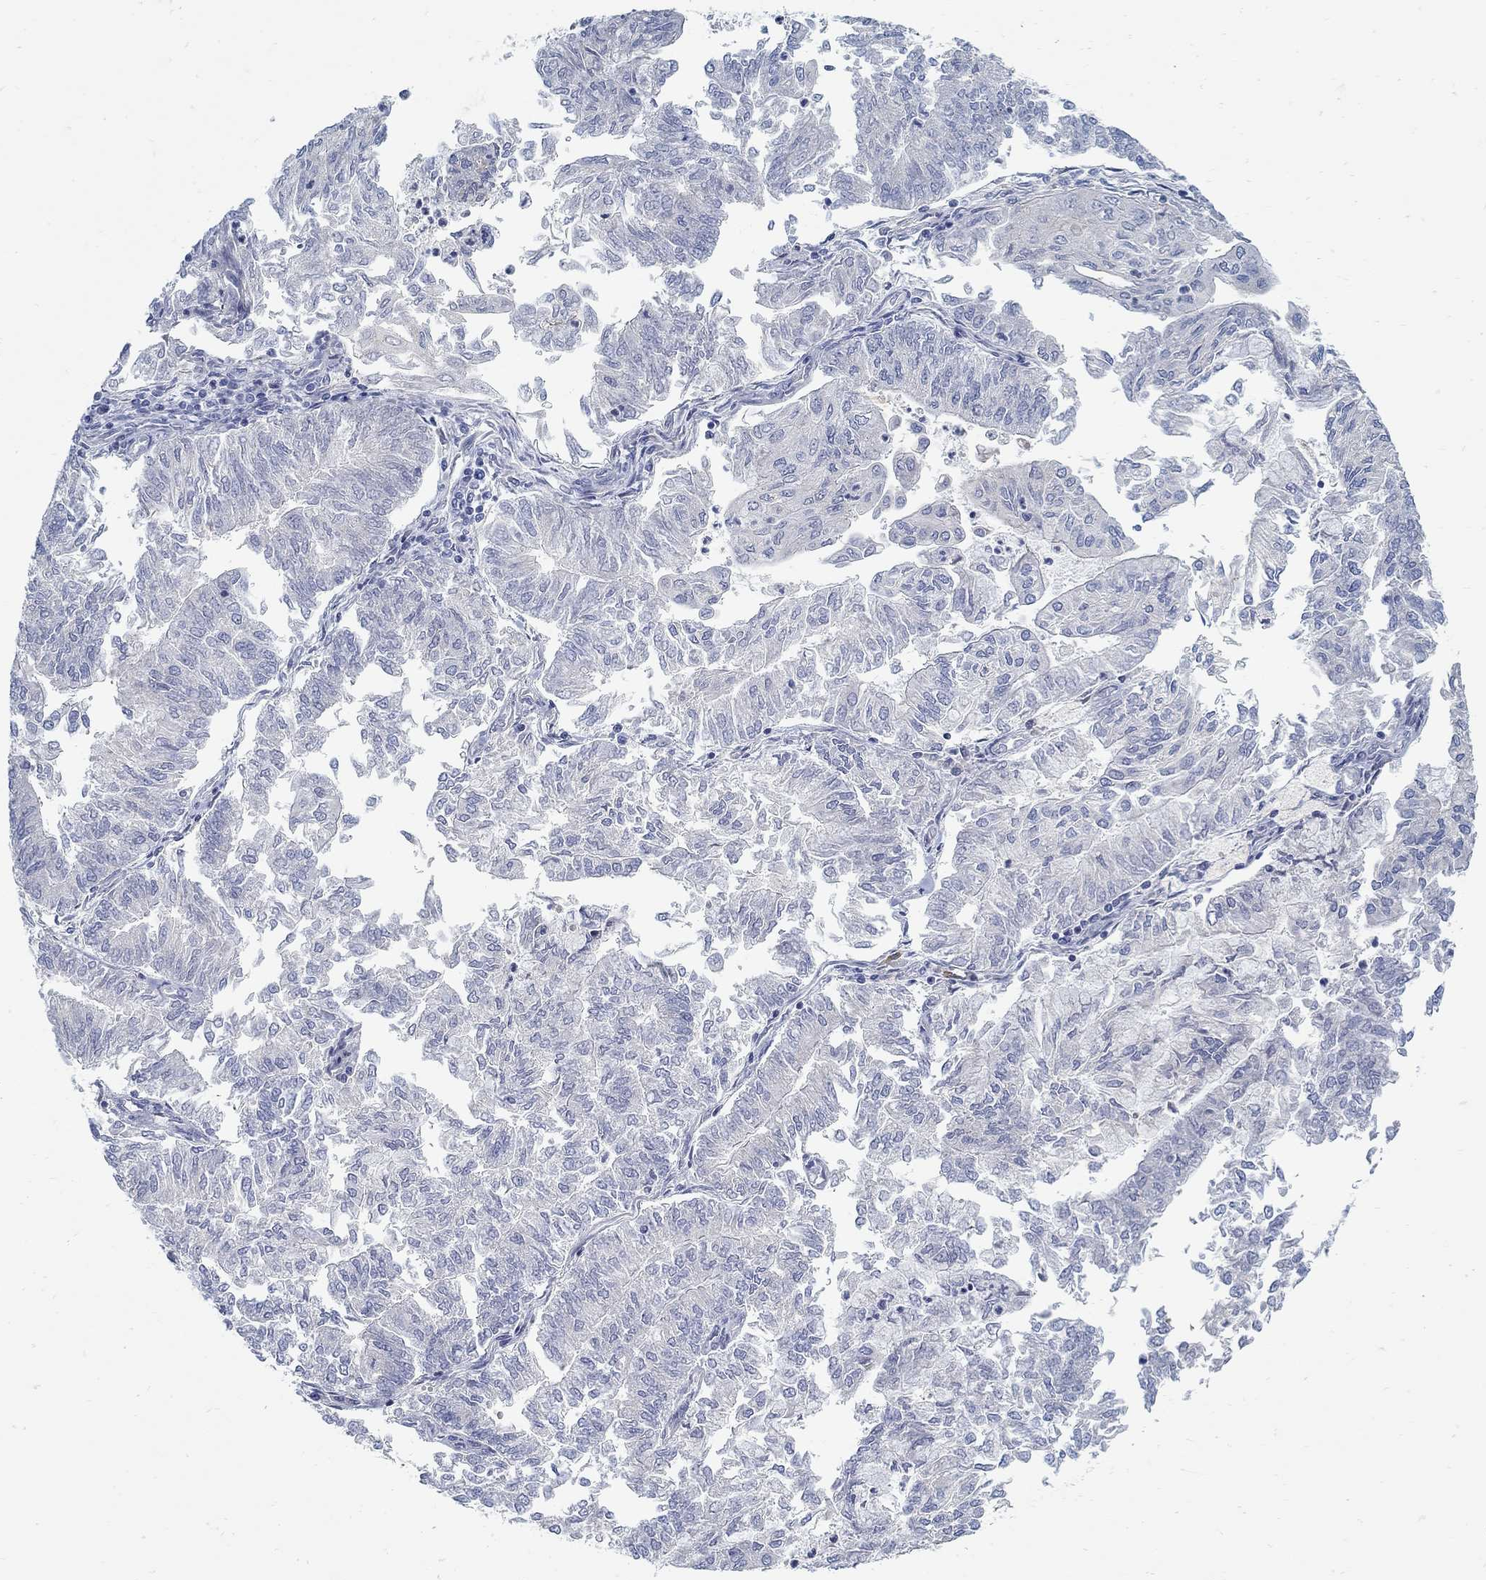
{"staining": {"intensity": "negative", "quantity": "none", "location": "none"}, "tissue": "endometrial cancer", "cell_type": "Tumor cells", "image_type": "cancer", "snomed": [{"axis": "morphology", "description": "Adenocarcinoma, NOS"}, {"axis": "topography", "description": "Endometrium"}], "caption": "An image of human endometrial adenocarcinoma is negative for staining in tumor cells.", "gene": "ANO7", "patient": {"sex": "female", "age": 59}}